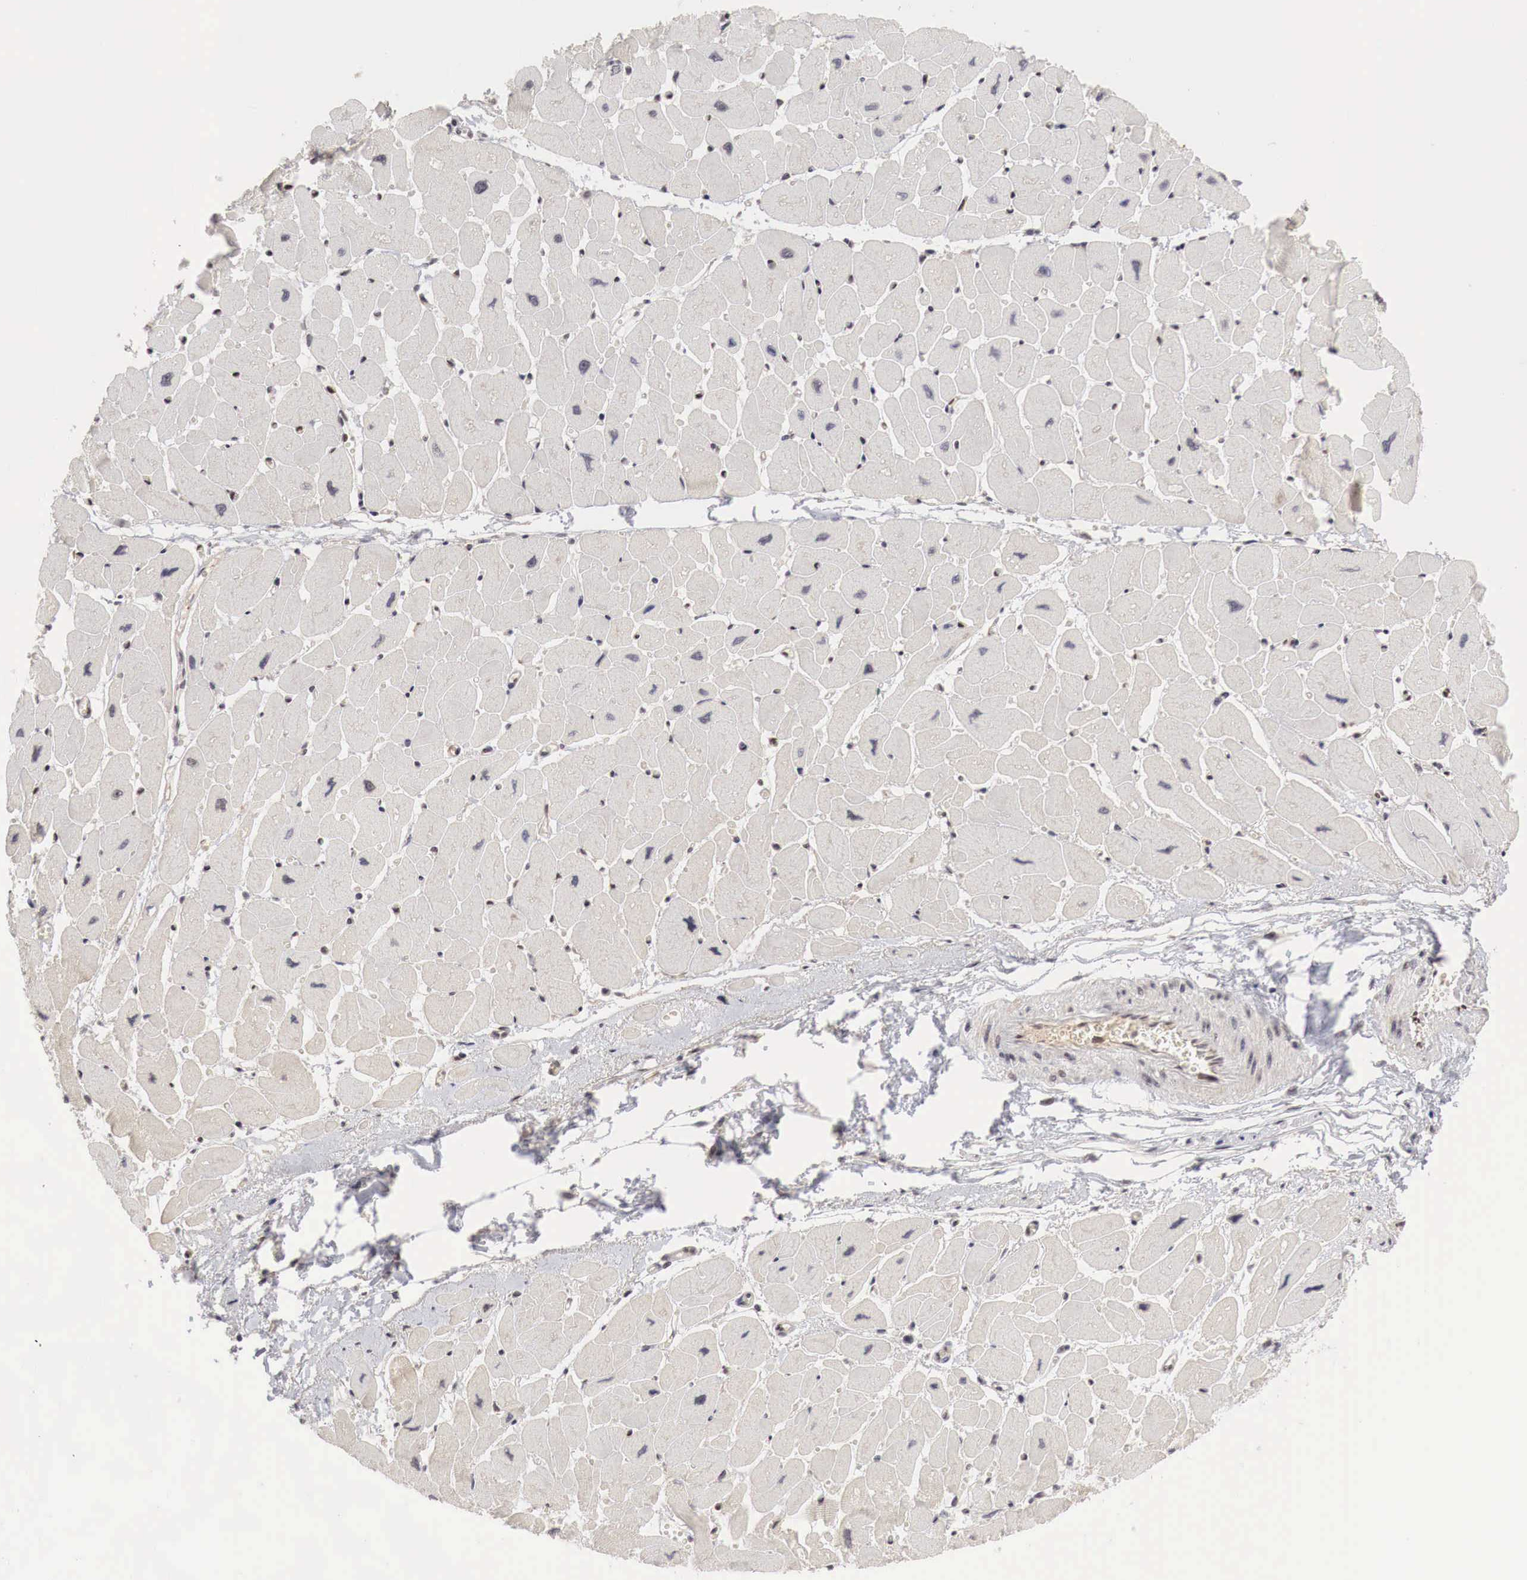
{"staining": {"intensity": "moderate", "quantity": "25%-75%", "location": "nuclear"}, "tissue": "heart muscle", "cell_type": "Cardiomyocytes", "image_type": "normal", "snomed": [{"axis": "morphology", "description": "Normal tissue, NOS"}, {"axis": "topography", "description": "Heart"}], "caption": "IHC micrograph of normal human heart muscle stained for a protein (brown), which exhibits medium levels of moderate nuclear positivity in approximately 25%-75% of cardiomyocytes.", "gene": "DACH2", "patient": {"sex": "female", "age": 54}}